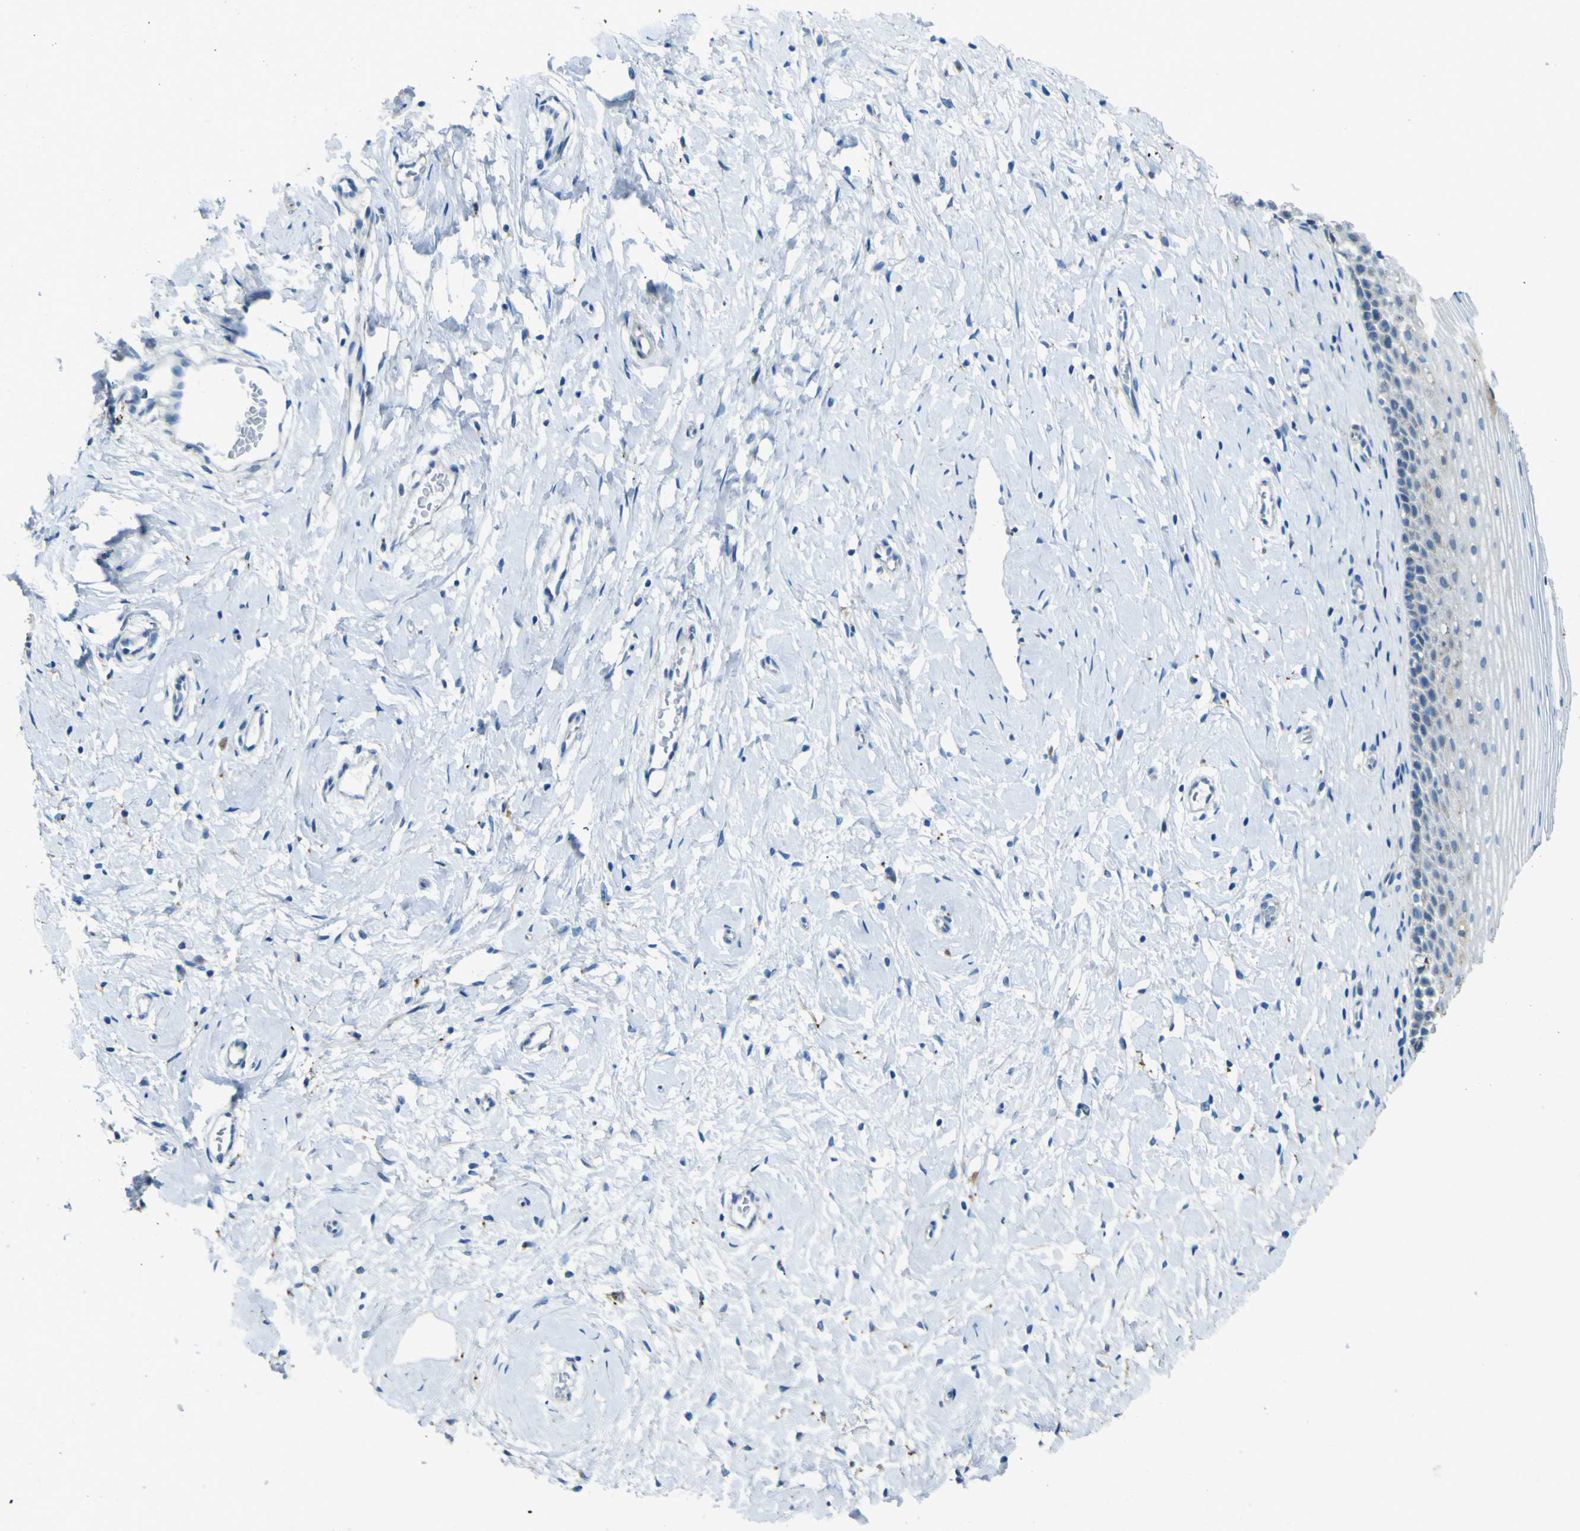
{"staining": {"intensity": "negative", "quantity": "none", "location": "none"}, "tissue": "cervix", "cell_type": "Glandular cells", "image_type": "normal", "snomed": [{"axis": "morphology", "description": "Normal tissue, NOS"}, {"axis": "topography", "description": "Cervix"}], "caption": "Immunohistochemistry micrograph of unremarkable cervix: human cervix stained with DAB (3,3'-diaminobenzidine) shows no significant protein positivity in glandular cells. (Stains: DAB immunohistochemistry with hematoxylin counter stain, Microscopy: brightfield microscopy at high magnification).", "gene": "PDE9A", "patient": {"sex": "female", "age": 39}}